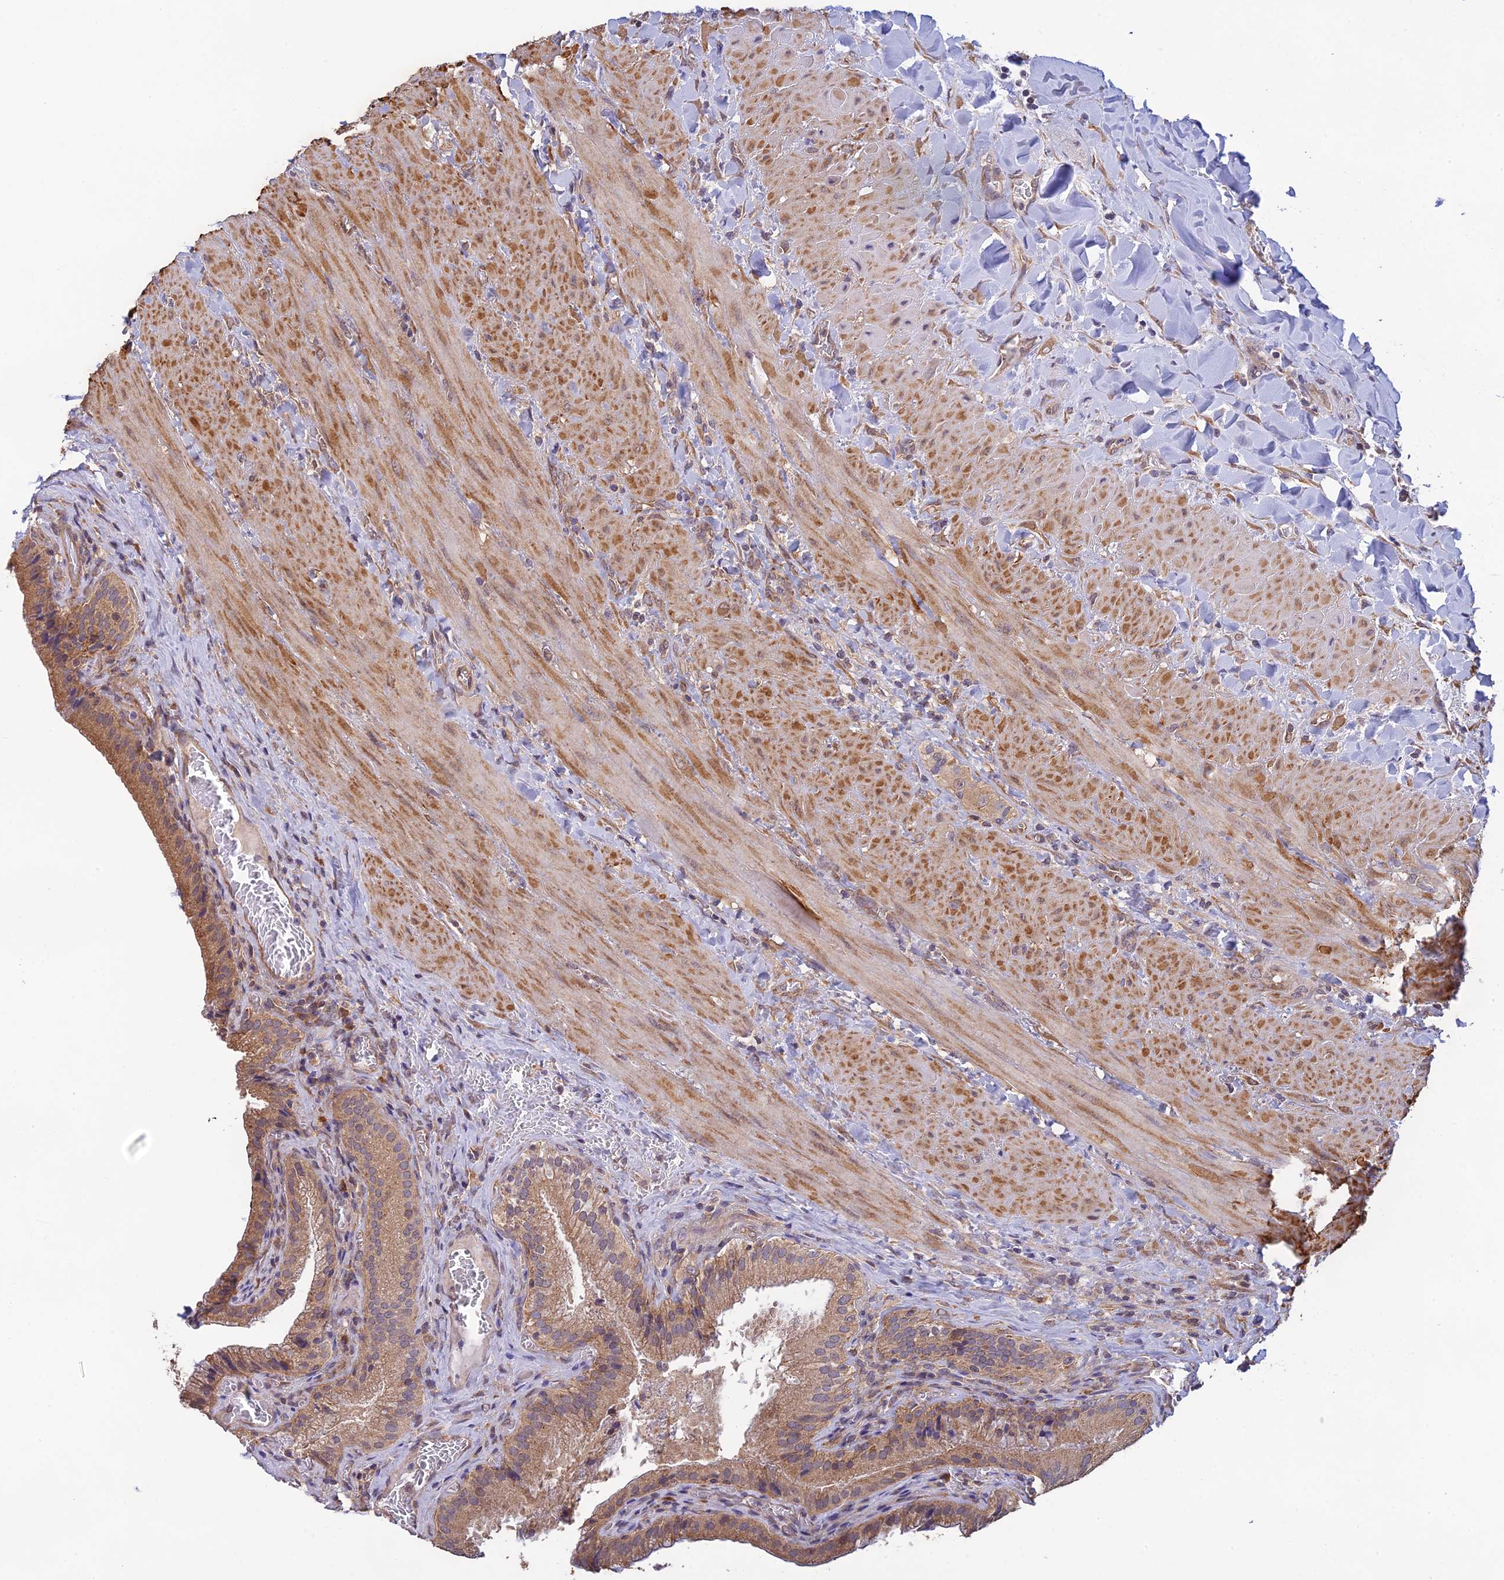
{"staining": {"intensity": "moderate", "quantity": ">75%", "location": "cytoplasmic/membranous"}, "tissue": "gallbladder", "cell_type": "Glandular cells", "image_type": "normal", "snomed": [{"axis": "morphology", "description": "Normal tissue, NOS"}, {"axis": "topography", "description": "Gallbladder"}], "caption": "Immunohistochemistry (IHC) (DAB) staining of benign gallbladder reveals moderate cytoplasmic/membranous protein staining in approximately >75% of glandular cells.", "gene": "MRNIP", "patient": {"sex": "male", "age": 24}}